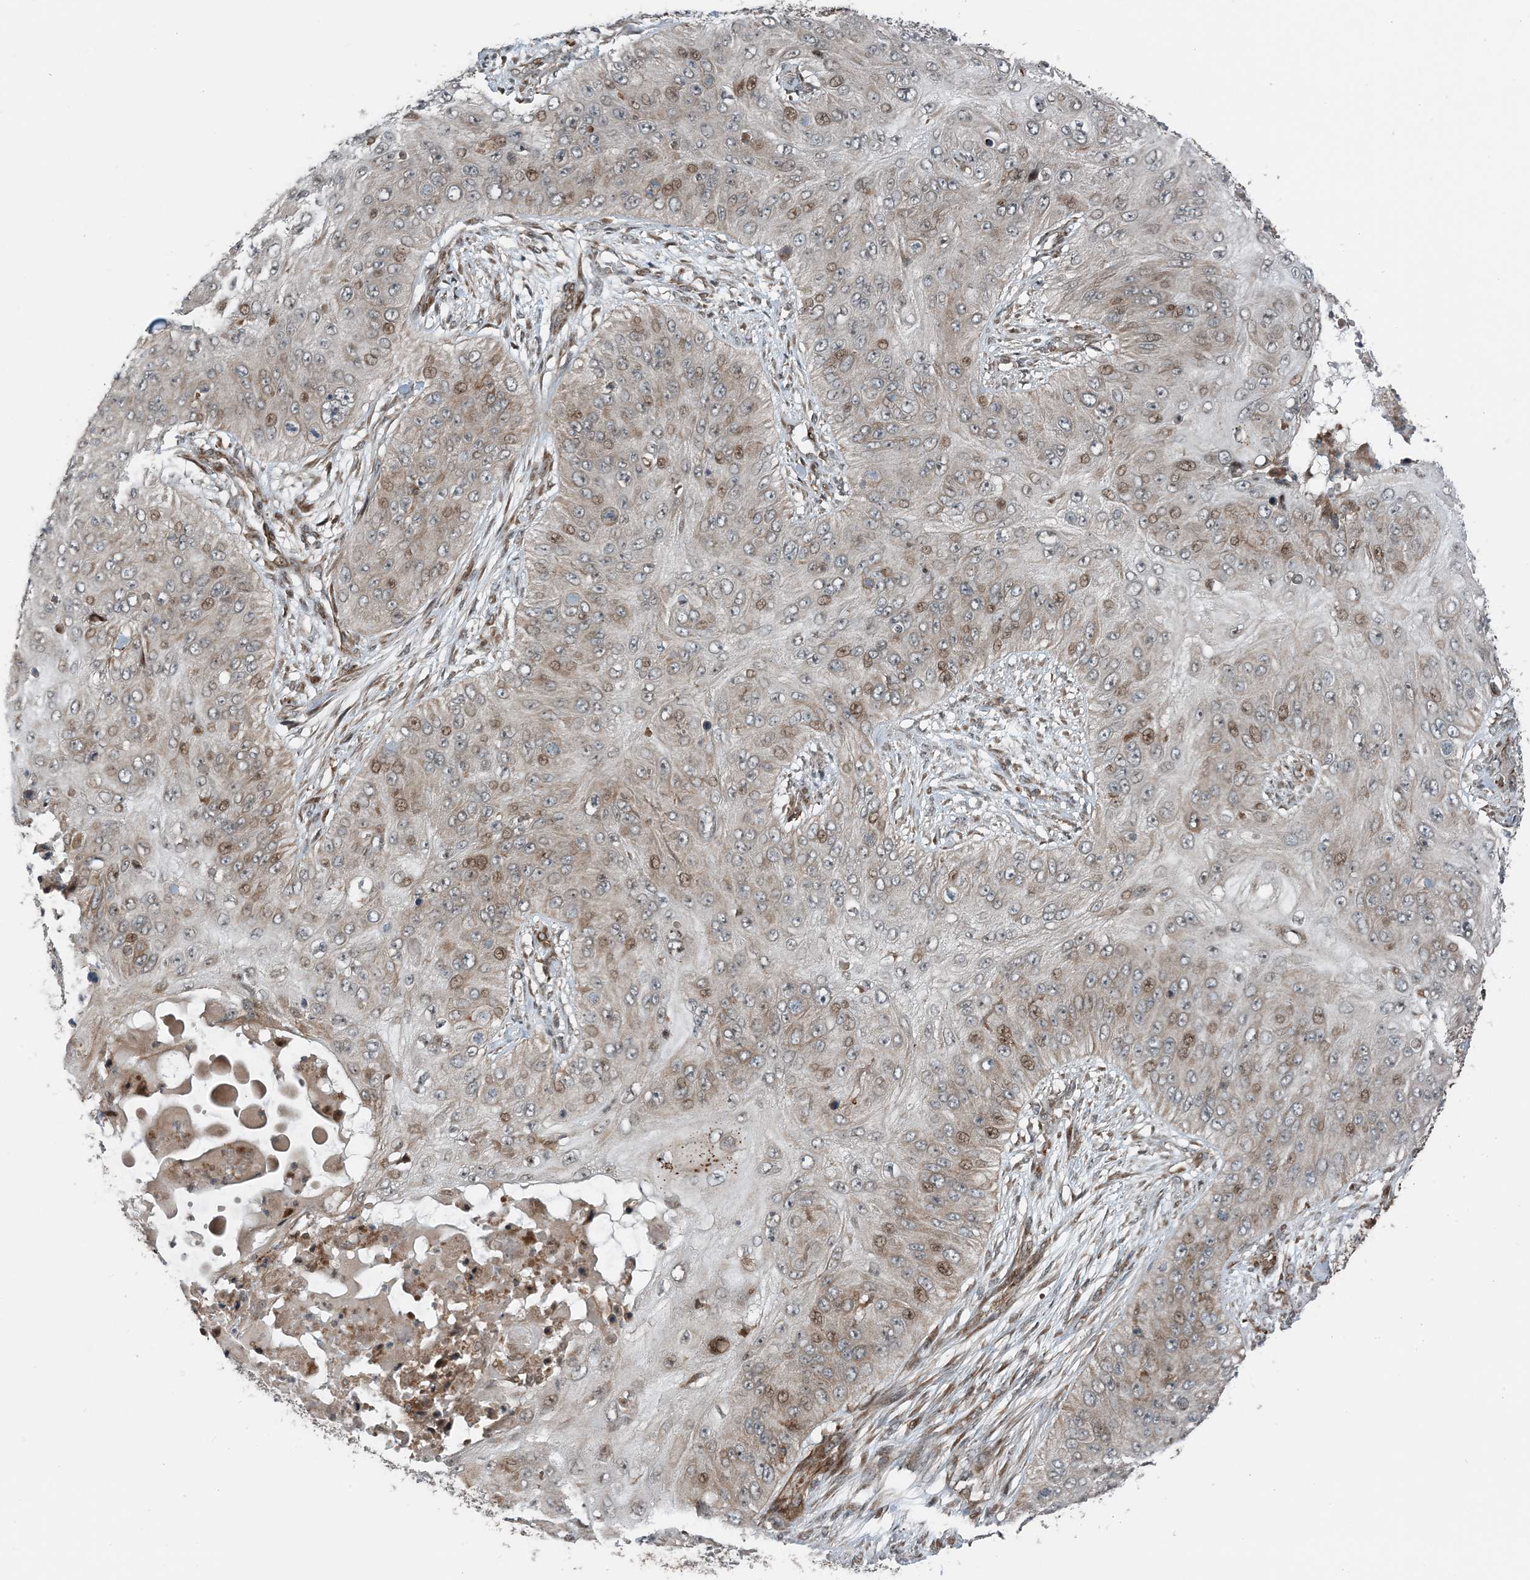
{"staining": {"intensity": "weak", "quantity": "<25%", "location": "nuclear"}, "tissue": "skin cancer", "cell_type": "Tumor cells", "image_type": "cancer", "snomed": [{"axis": "morphology", "description": "Squamous cell carcinoma, NOS"}, {"axis": "topography", "description": "Skin"}], "caption": "Immunohistochemical staining of human skin cancer (squamous cell carcinoma) reveals no significant positivity in tumor cells.", "gene": "EDEM2", "patient": {"sex": "female", "age": 80}}